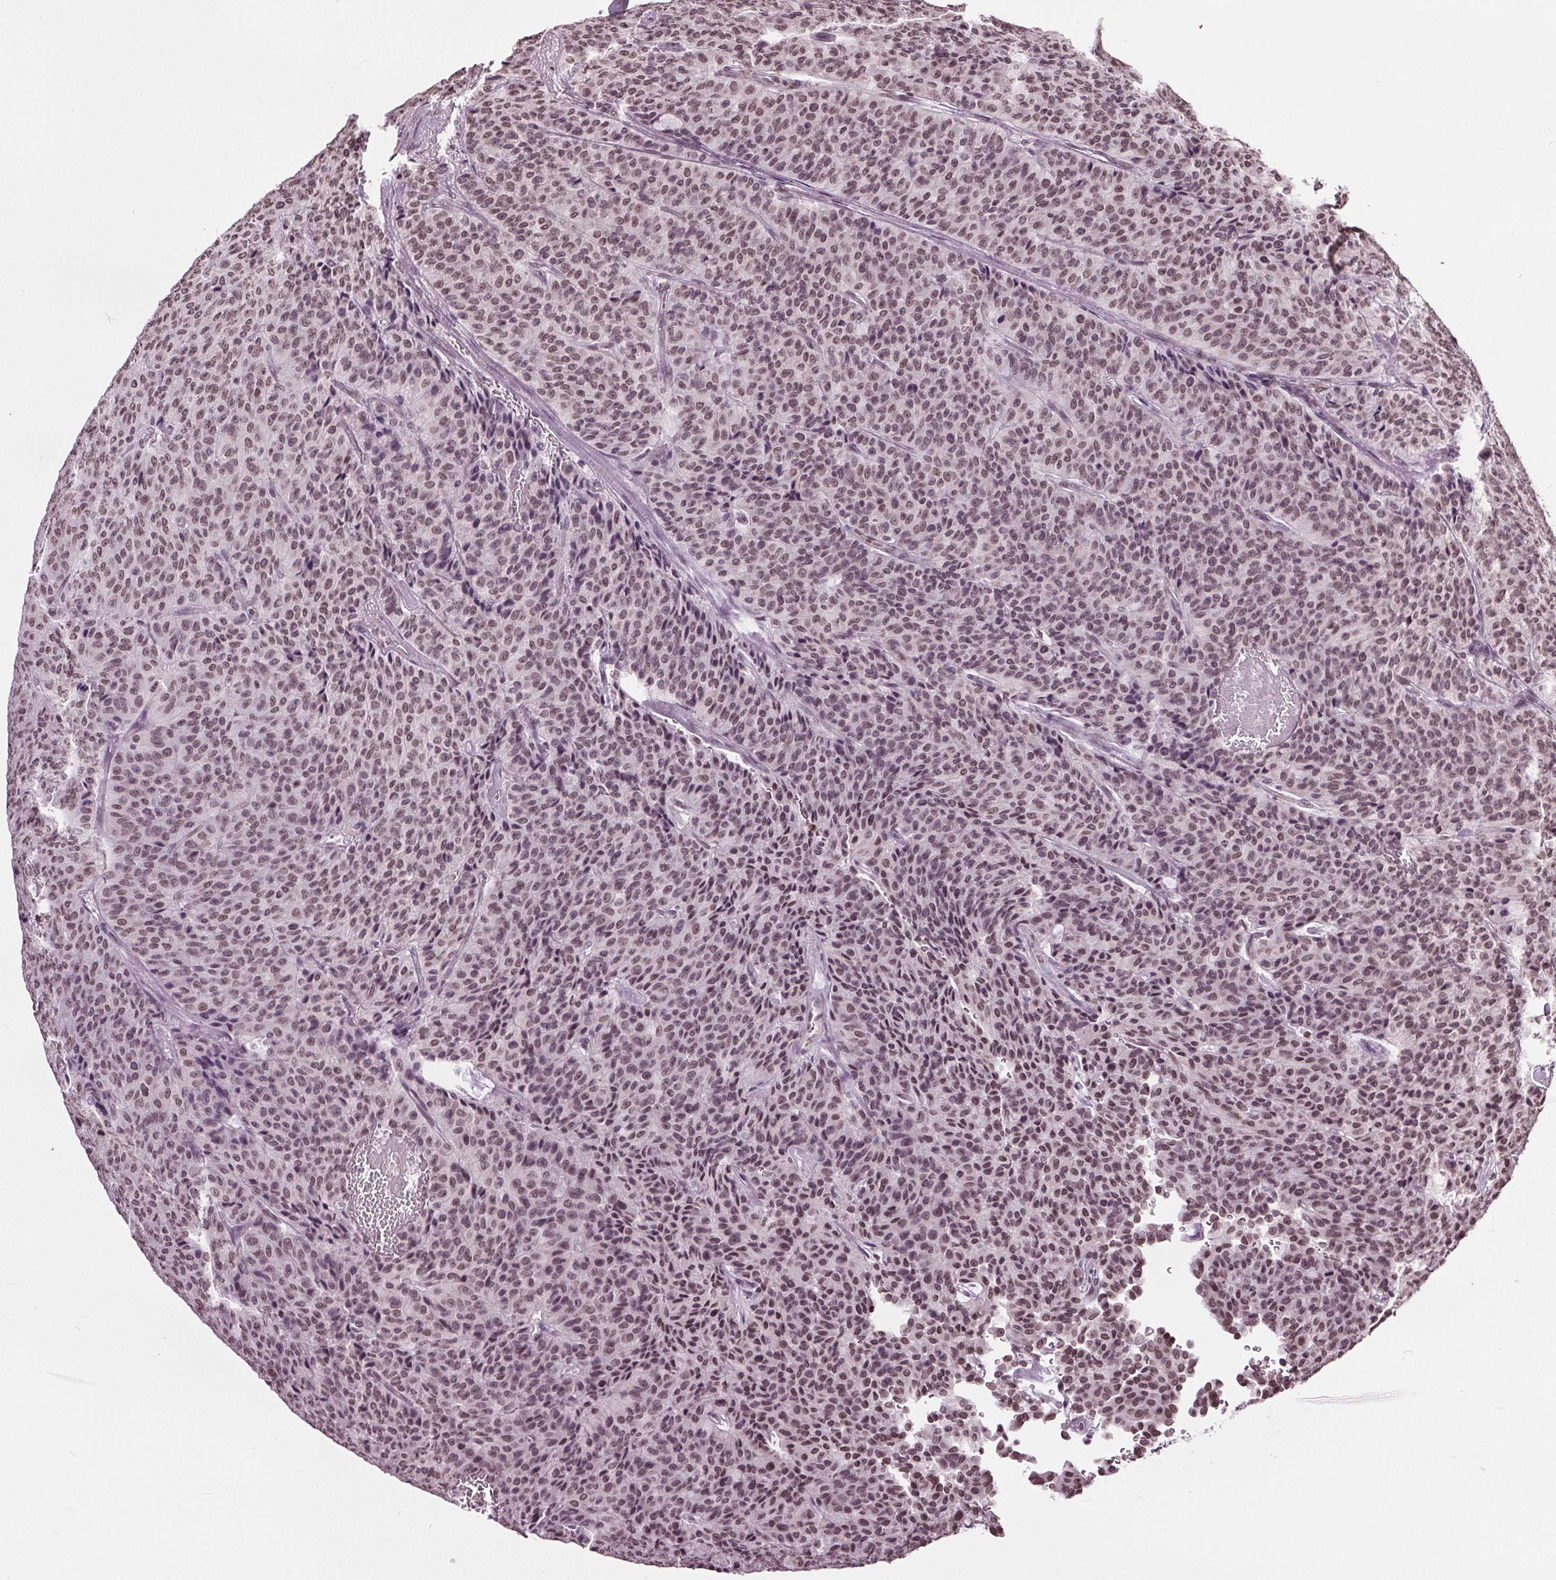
{"staining": {"intensity": "moderate", "quantity": ">75%", "location": "nuclear"}, "tissue": "carcinoid", "cell_type": "Tumor cells", "image_type": "cancer", "snomed": [{"axis": "morphology", "description": "Carcinoid, malignant, NOS"}, {"axis": "topography", "description": "Lung"}], "caption": "Carcinoid was stained to show a protein in brown. There is medium levels of moderate nuclear staining in approximately >75% of tumor cells. The protein is stained brown, and the nuclei are stained in blue (DAB (3,3'-diaminobenzidine) IHC with brightfield microscopy, high magnification).", "gene": "TTC39C", "patient": {"sex": "male", "age": 71}}